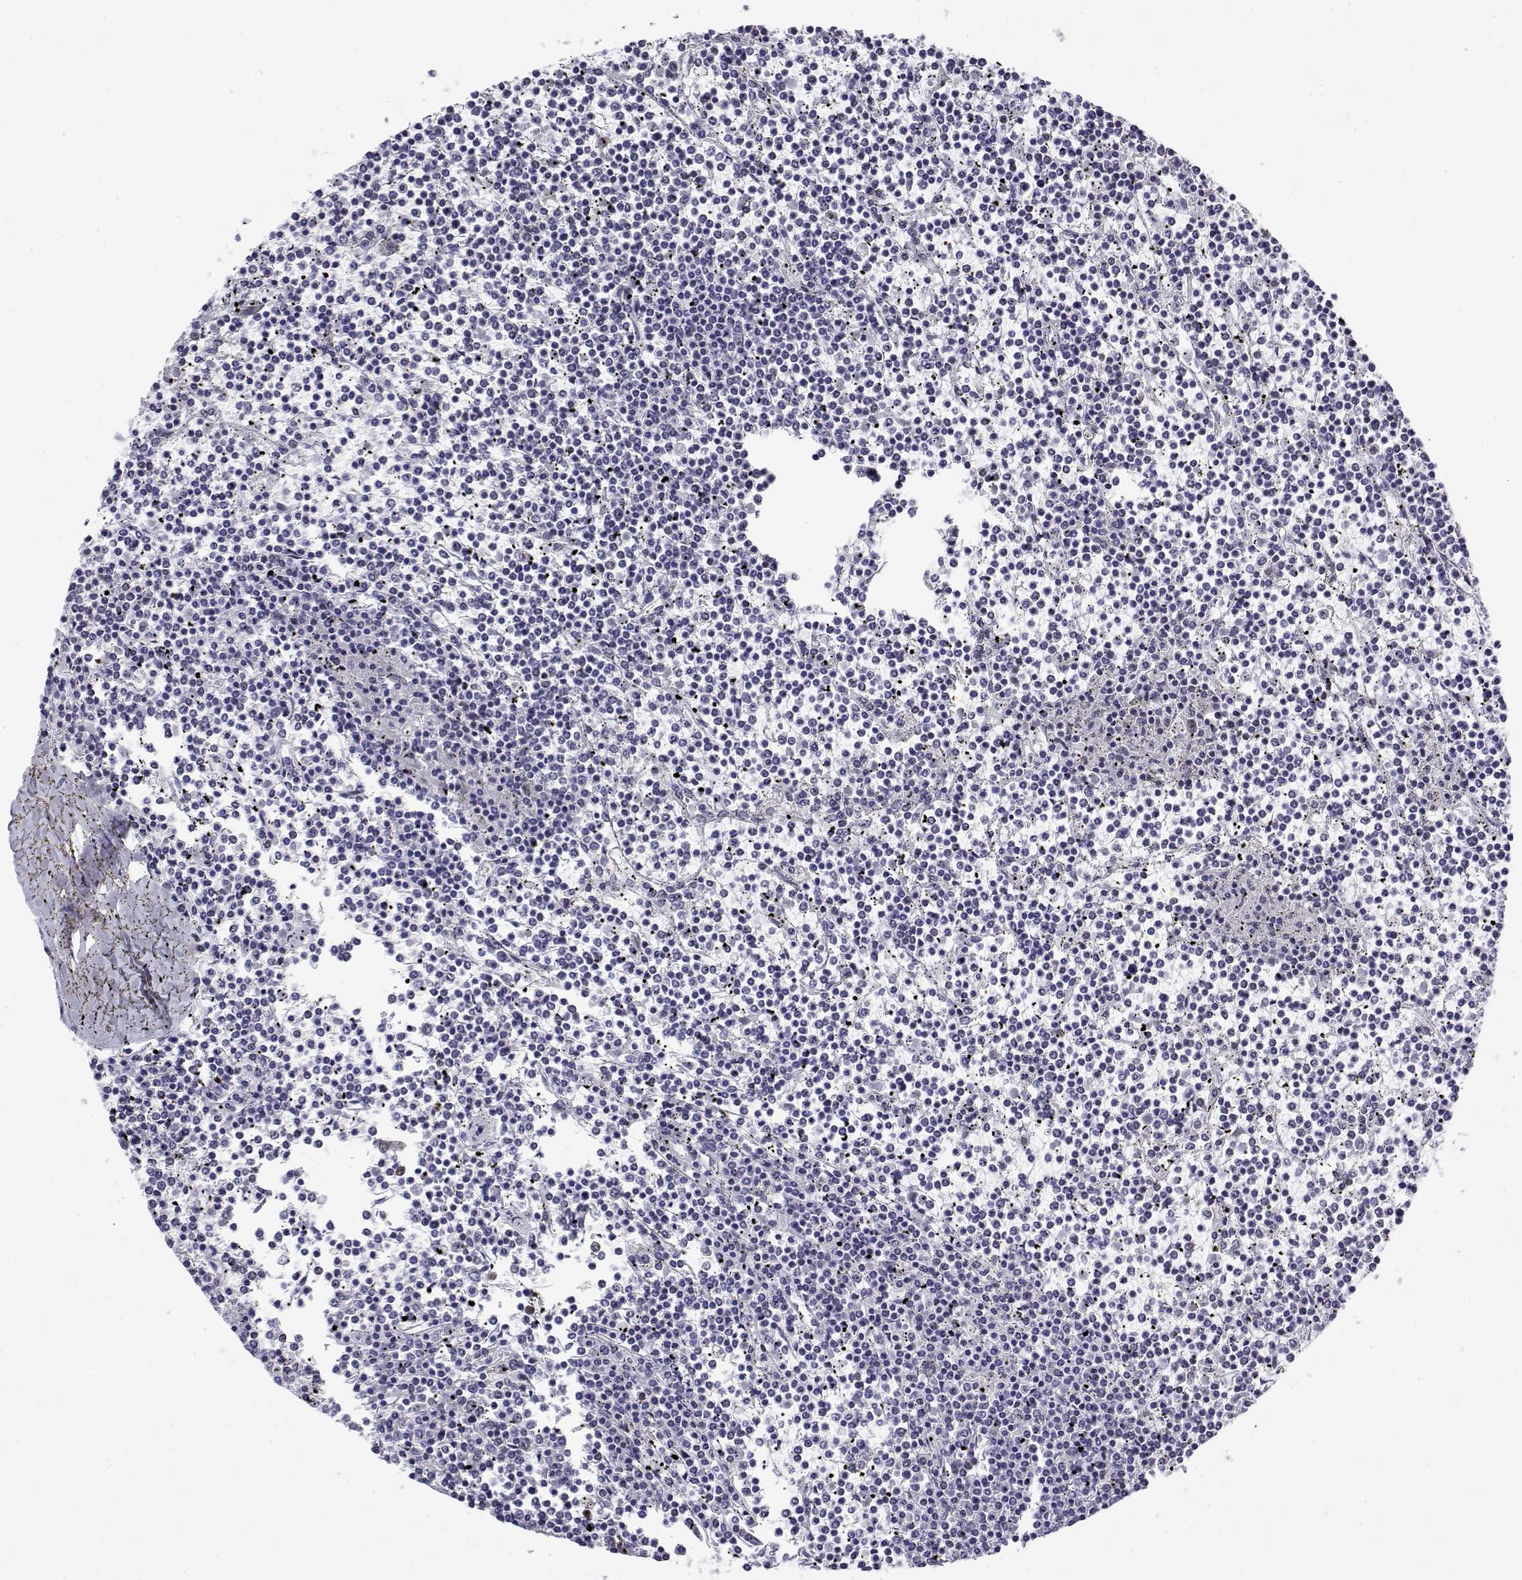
{"staining": {"intensity": "negative", "quantity": "none", "location": "none"}, "tissue": "lymphoma", "cell_type": "Tumor cells", "image_type": "cancer", "snomed": [{"axis": "morphology", "description": "Malignant lymphoma, non-Hodgkin's type, Low grade"}, {"axis": "topography", "description": "Spleen"}], "caption": "Tumor cells show no significant expression in lymphoma. The staining is performed using DAB (3,3'-diaminobenzidine) brown chromogen with nuclei counter-stained in using hematoxylin.", "gene": "POLDIP3", "patient": {"sex": "female", "age": 19}}